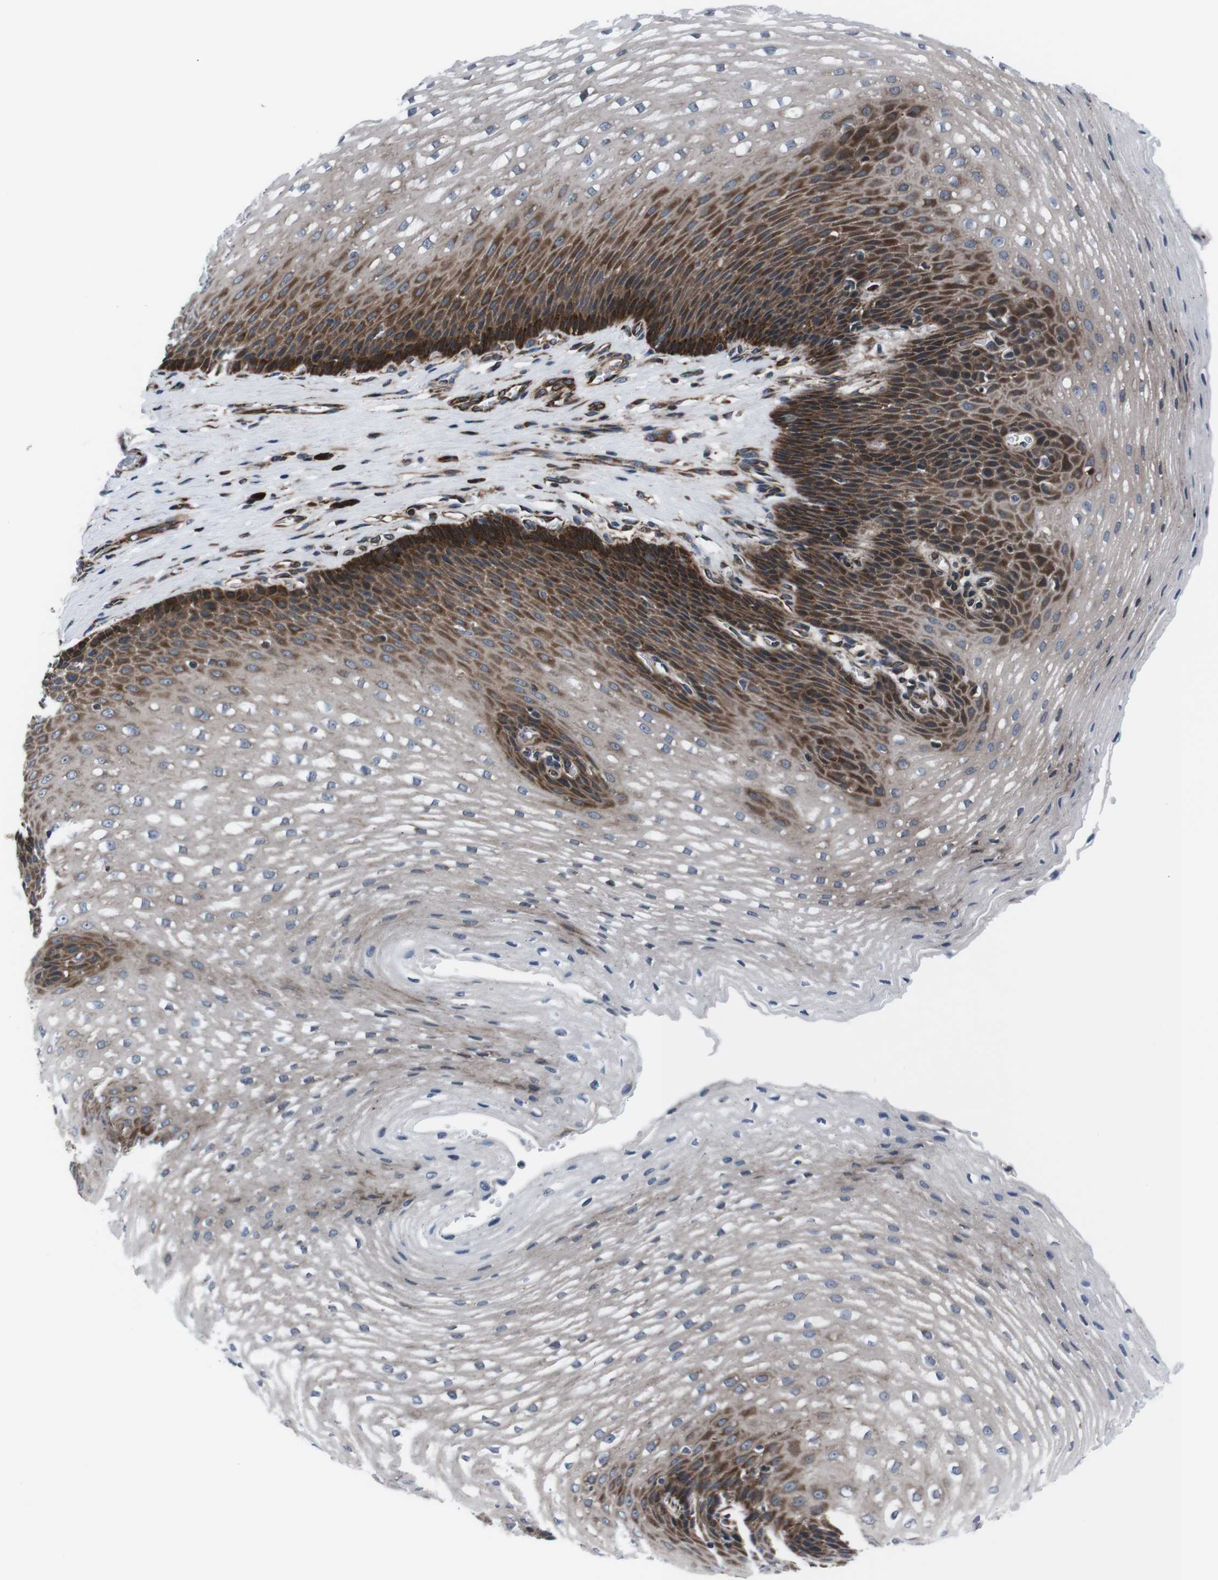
{"staining": {"intensity": "strong", "quantity": "25%-75%", "location": "cytoplasmic/membranous"}, "tissue": "esophagus", "cell_type": "Squamous epithelial cells", "image_type": "normal", "snomed": [{"axis": "morphology", "description": "Normal tissue, NOS"}, {"axis": "topography", "description": "Esophagus"}], "caption": "A brown stain labels strong cytoplasmic/membranous positivity of a protein in squamous epithelial cells of normal esophagus. The staining was performed using DAB, with brown indicating positive protein expression. Nuclei are stained blue with hematoxylin.", "gene": "EIF4A2", "patient": {"sex": "male", "age": 48}}